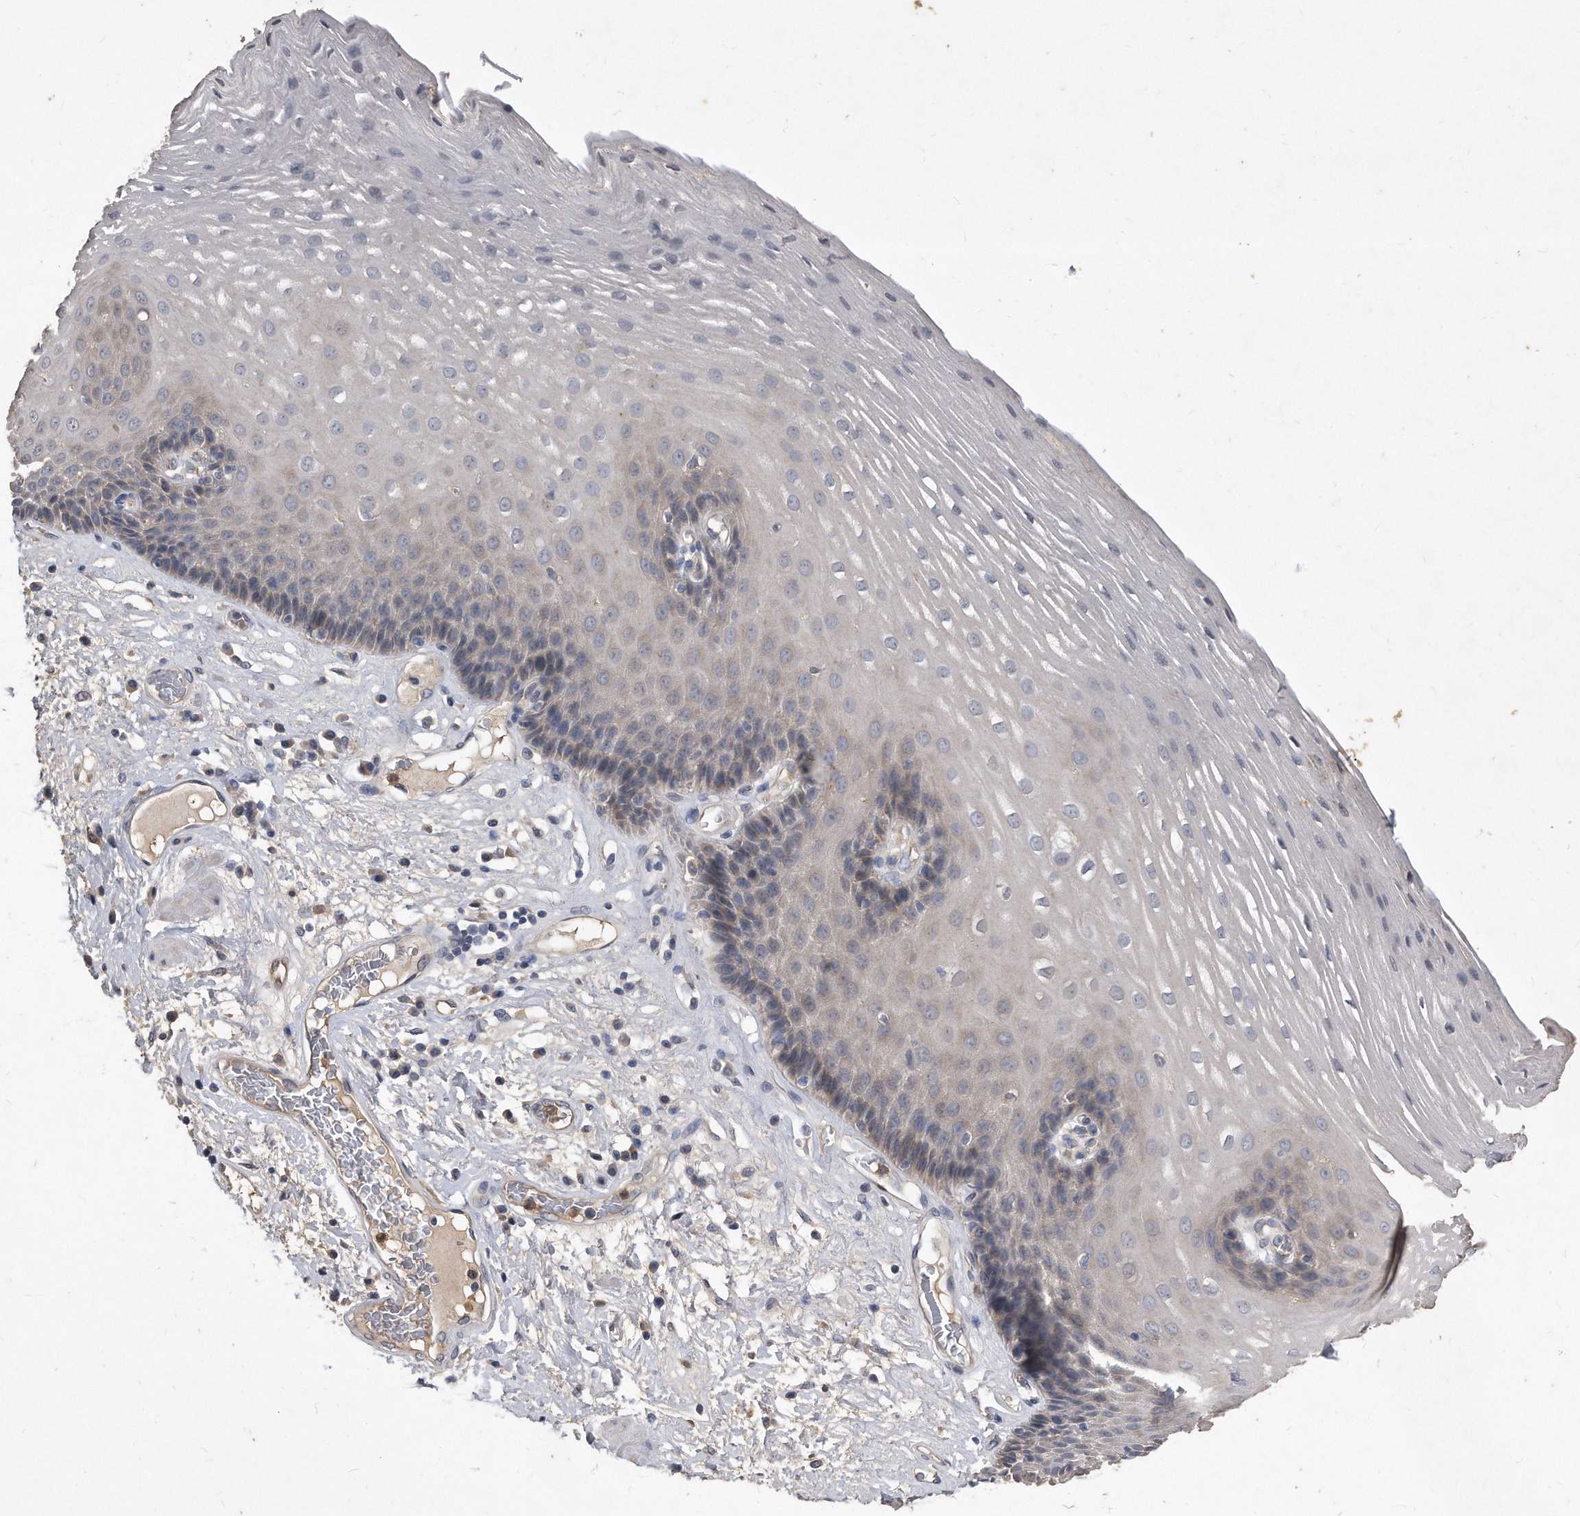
{"staining": {"intensity": "weak", "quantity": "<25%", "location": "cytoplasmic/membranous"}, "tissue": "esophagus", "cell_type": "Squamous epithelial cells", "image_type": "normal", "snomed": [{"axis": "morphology", "description": "Normal tissue, NOS"}, {"axis": "morphology", "description": "Adenocarcinoma, NOS"}, {"axis": "topography", "description": "Esophagus"}], "caption": "This is a histopathology image of immunohistochemistry (IHC) staining of unremarkable esophagus, which shows no positivity in squamous epithelial cells. (Stains: DAB (3,3'-diaminobenzidine) immunohistochemistry (IHC) with hematoxylin counter stain, Microscopy: brightfield microscopy at high magnification).", "gene": "HOMER3", "patient": {"sex": "male", "age": 62}}